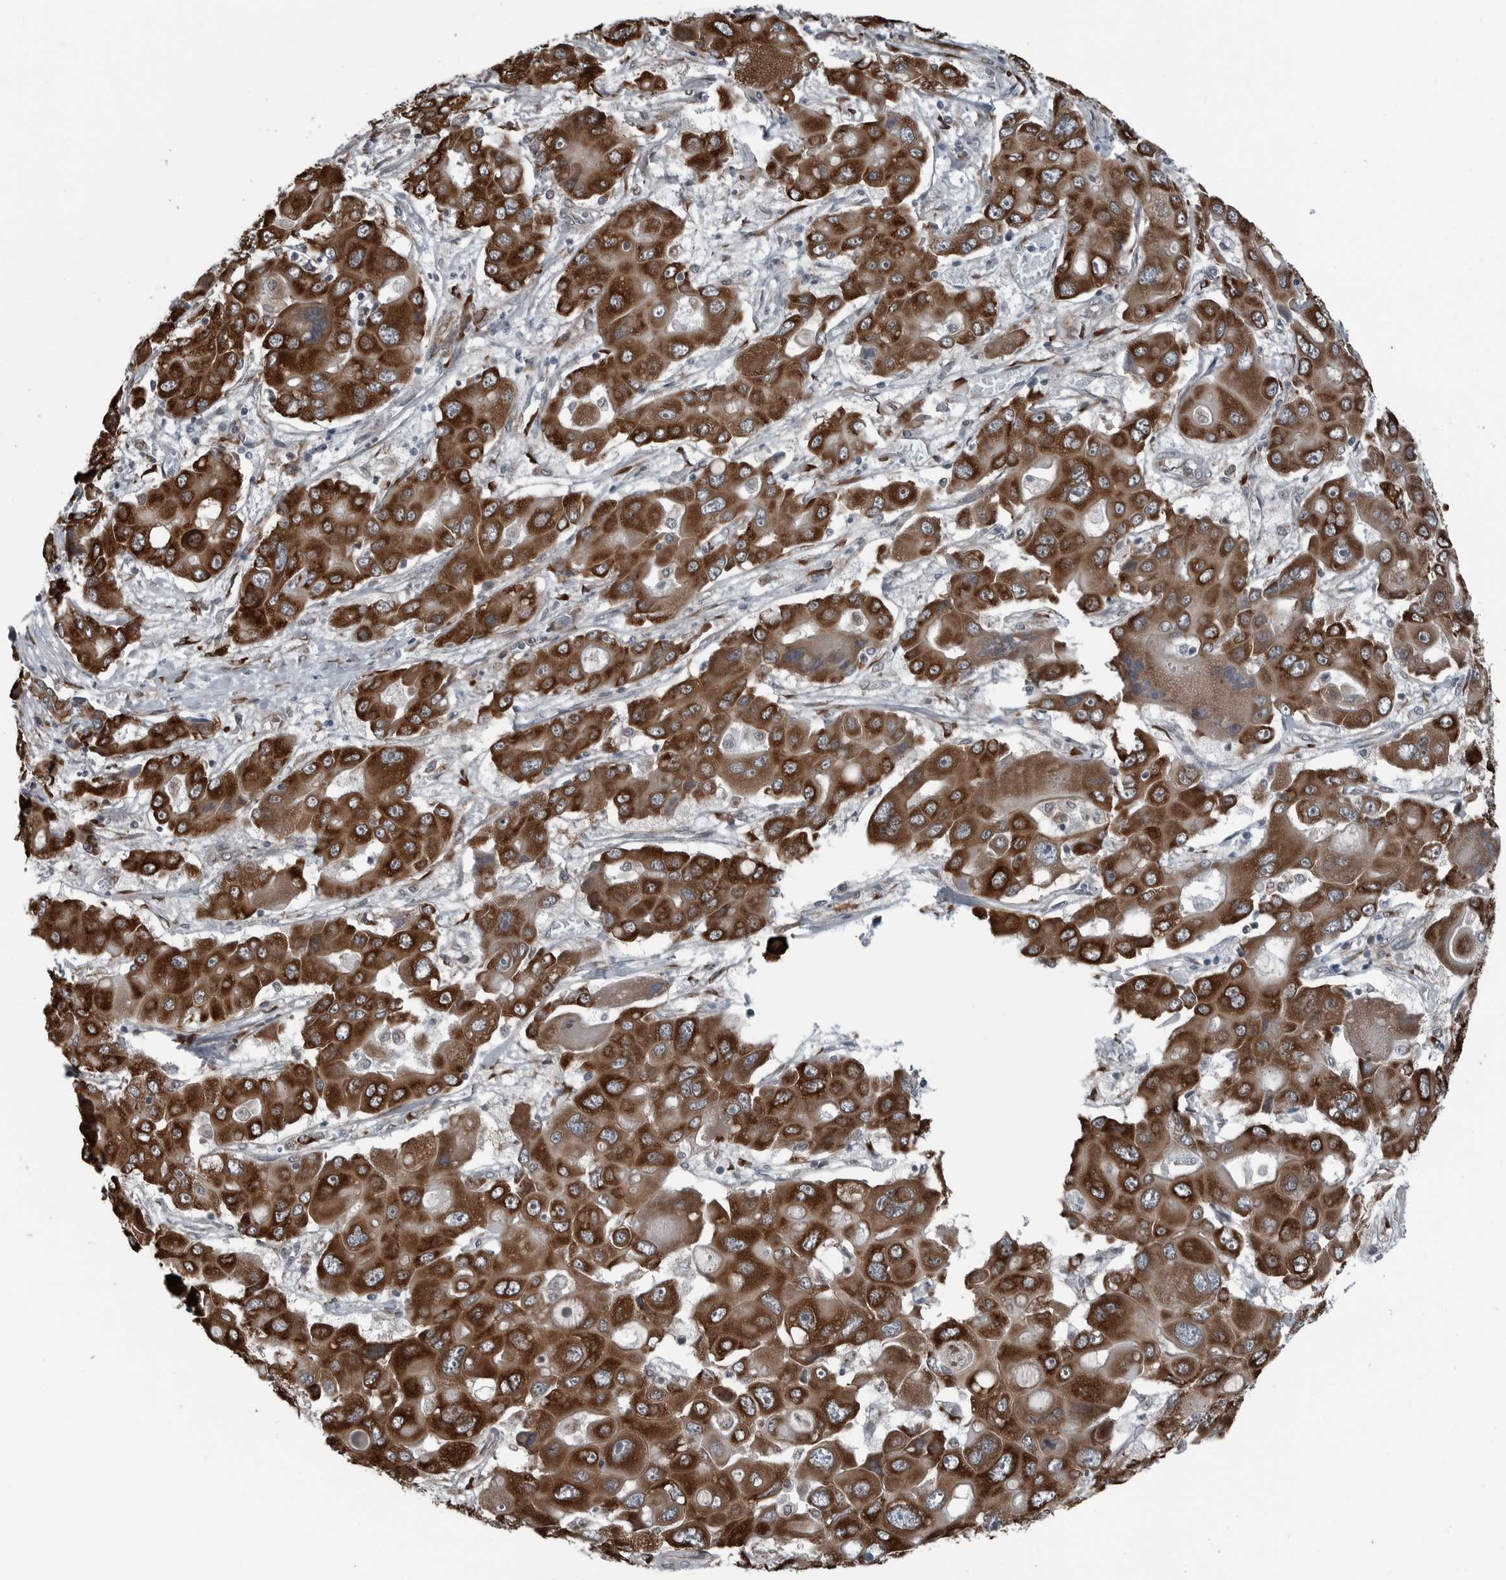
{"staining": {"intensity": "strong", "quantity": ">75%", "location": "cytoplasmic/membranous"}, "tissue": "liver cancer", "cell_type": "Tumor cells", "image_type": "cancer", "snomed": [{"axis": "morphology", "description": "Cholangiocarcinoma"}, {"axis": "topography", "description": "Liver"}], "caption": "The photomicrograph exhibits immunohistochemical staining of liver cholangiocarcinoma. There is strong cytoplasmic/membranous expression is identified in about >75% of tumor cells.", "gene": "CEP85", "patient": {"sex": "male", "age": 67}}